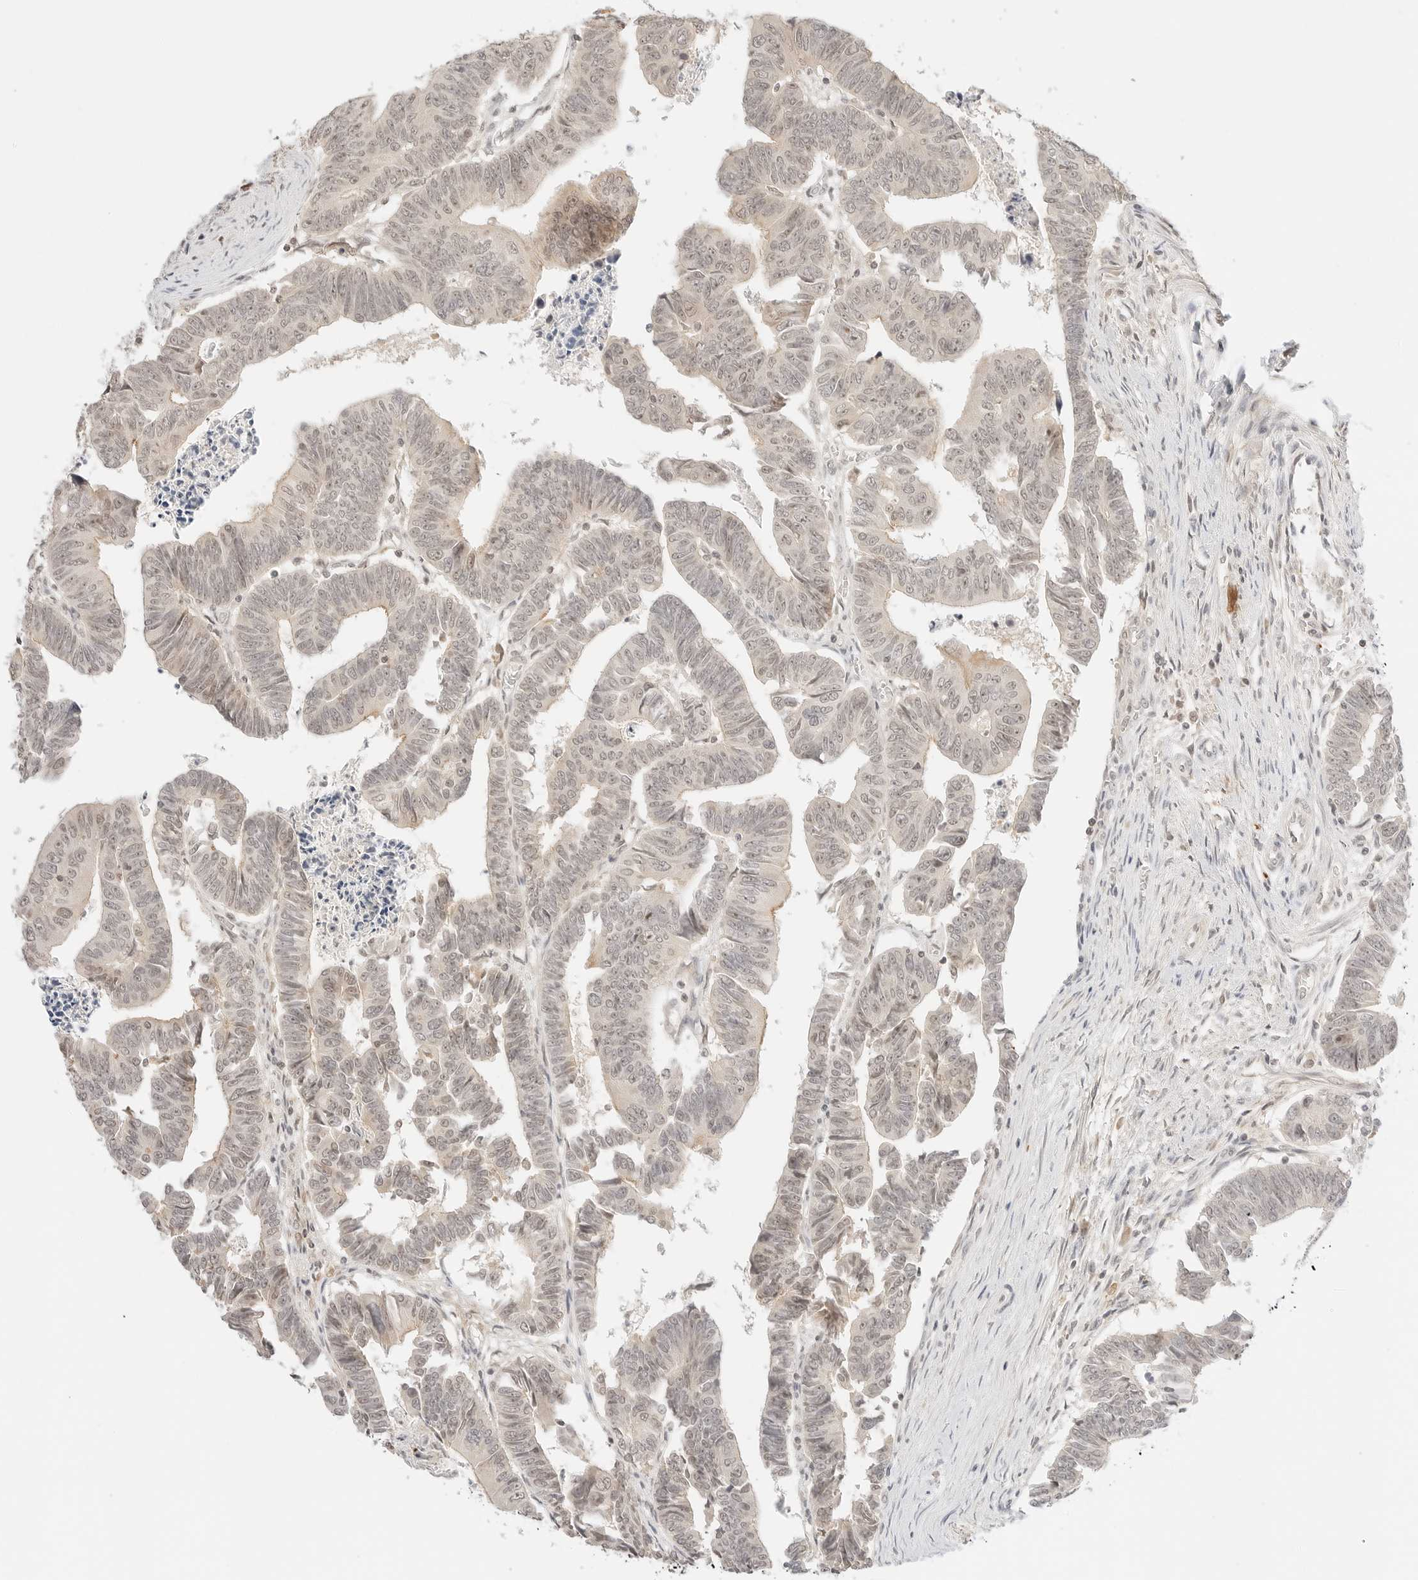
{"staining": {"intensity": "weak", "quantity": "25%-75%", "location": "nuclear"}, "tissue": "colorectal cancer", "cell_type": "Tumor cells", "image_type": "cancer", "snomed": [{"axis": "morphology", "description": "Adenocarcinoma, NOS"}, {"axis": "topography", "description": "Rectum"}], "caption": "Immunohistochemistry (IHC) micrograph of human adenocarcinoma (colorectal) stained for a protein (brown), which reveals low levels of weak nuclear staining in approximately 25%-75% of tumor cells.", "gene": "RPS6KL1", "patient": {"sex": "female", "age": 65}}